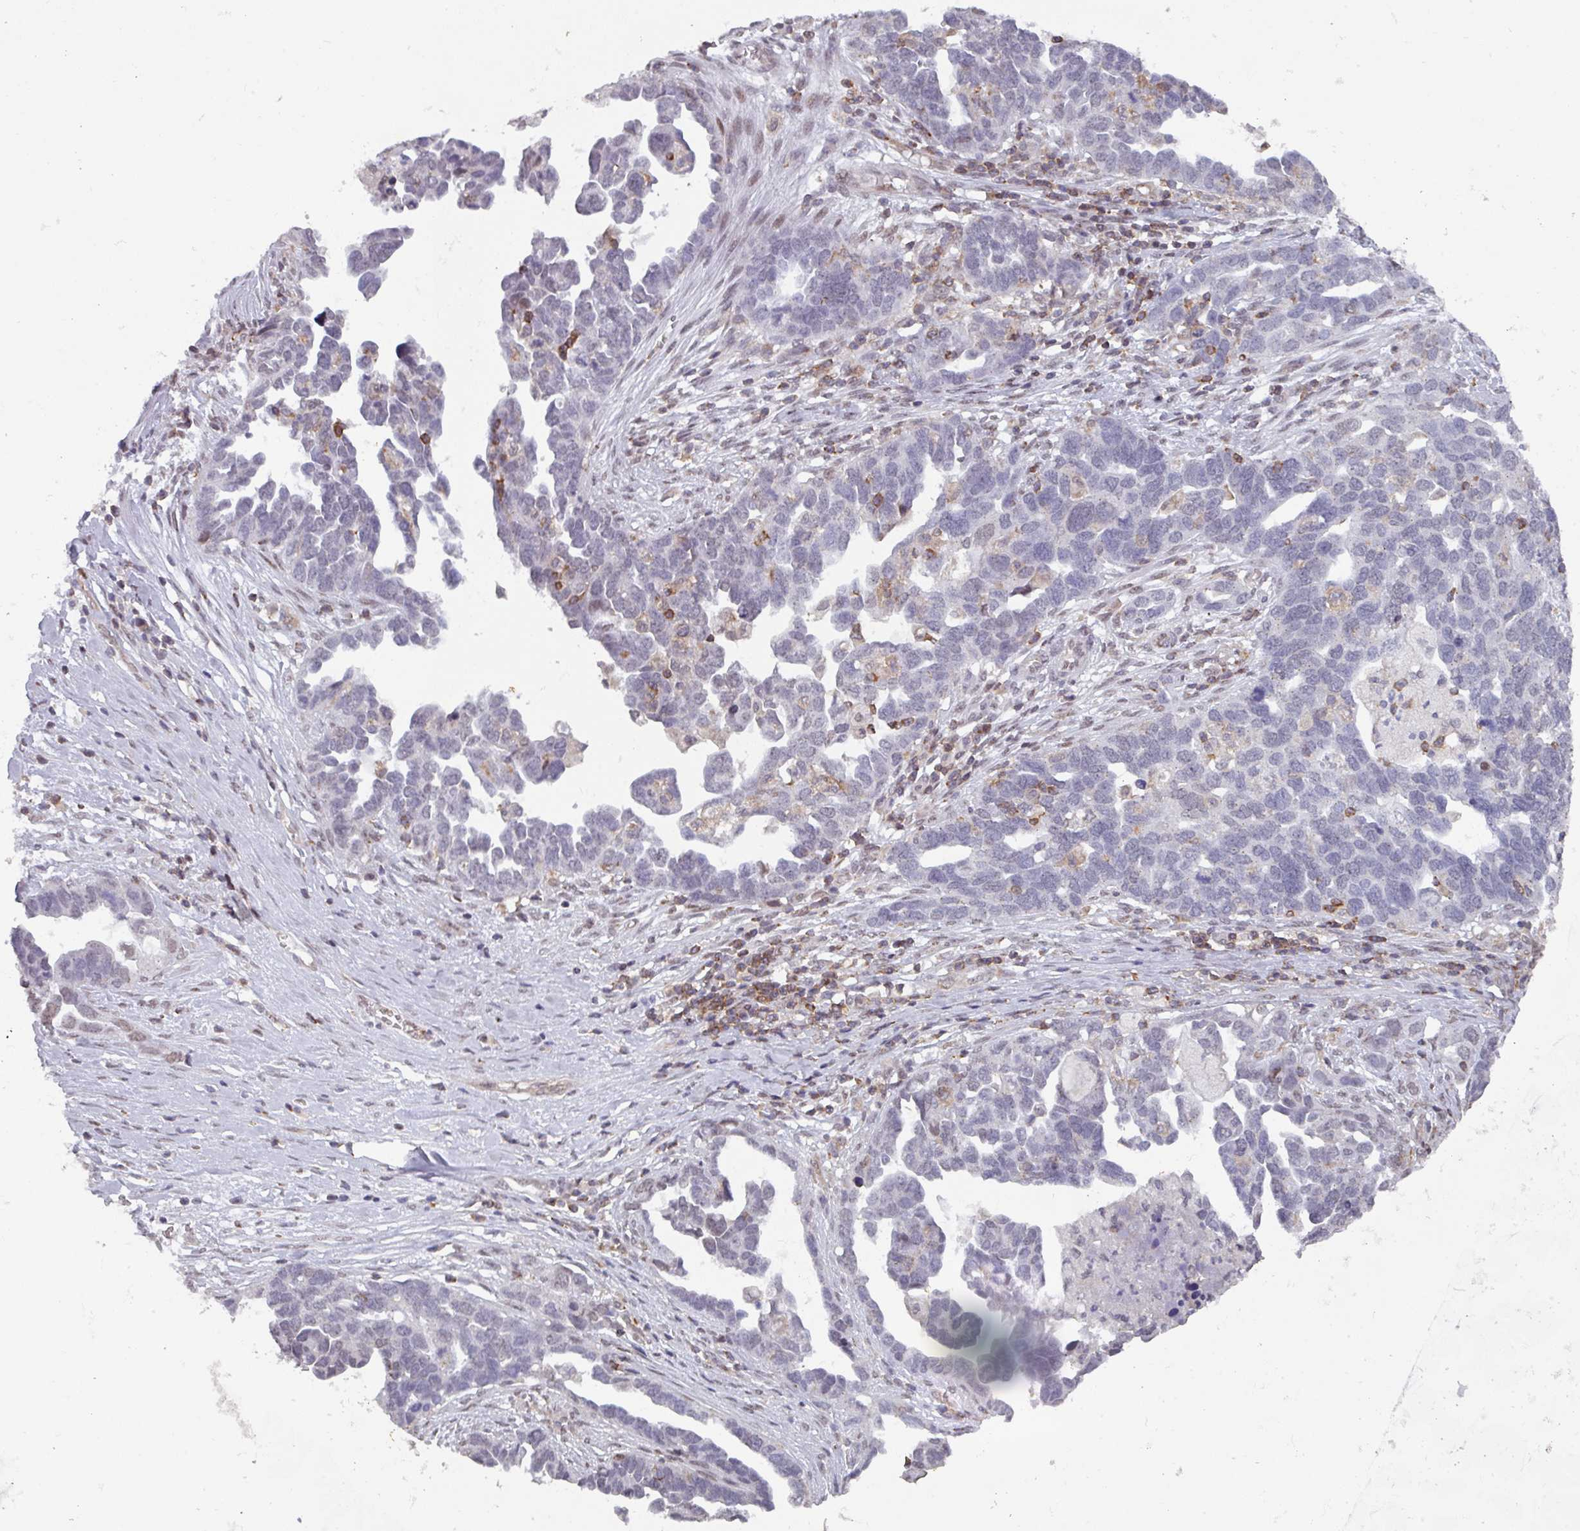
{"staining": {"intensity": "negative", "quantity": "none", "location": "none"}, "tissue": "ovarian cancer", "cell_type": "Tumor cells", "image_type": "cancer", "snomed": [{"axis": "morphology", "description": "Cystadenocarcinoma, serous, NOS"}, {"axis": "topography", "description": "Ovary"}], "caption": "The image shows no significant staining in tumor cells of serous cystadenocarcinoma (ovarian). The staining is performed using DAB brown chromogen with nuclei counter-stained in using hematoxylin.", "gene": "RASAL3", "patient": {"sex": "female", "age": 54}}